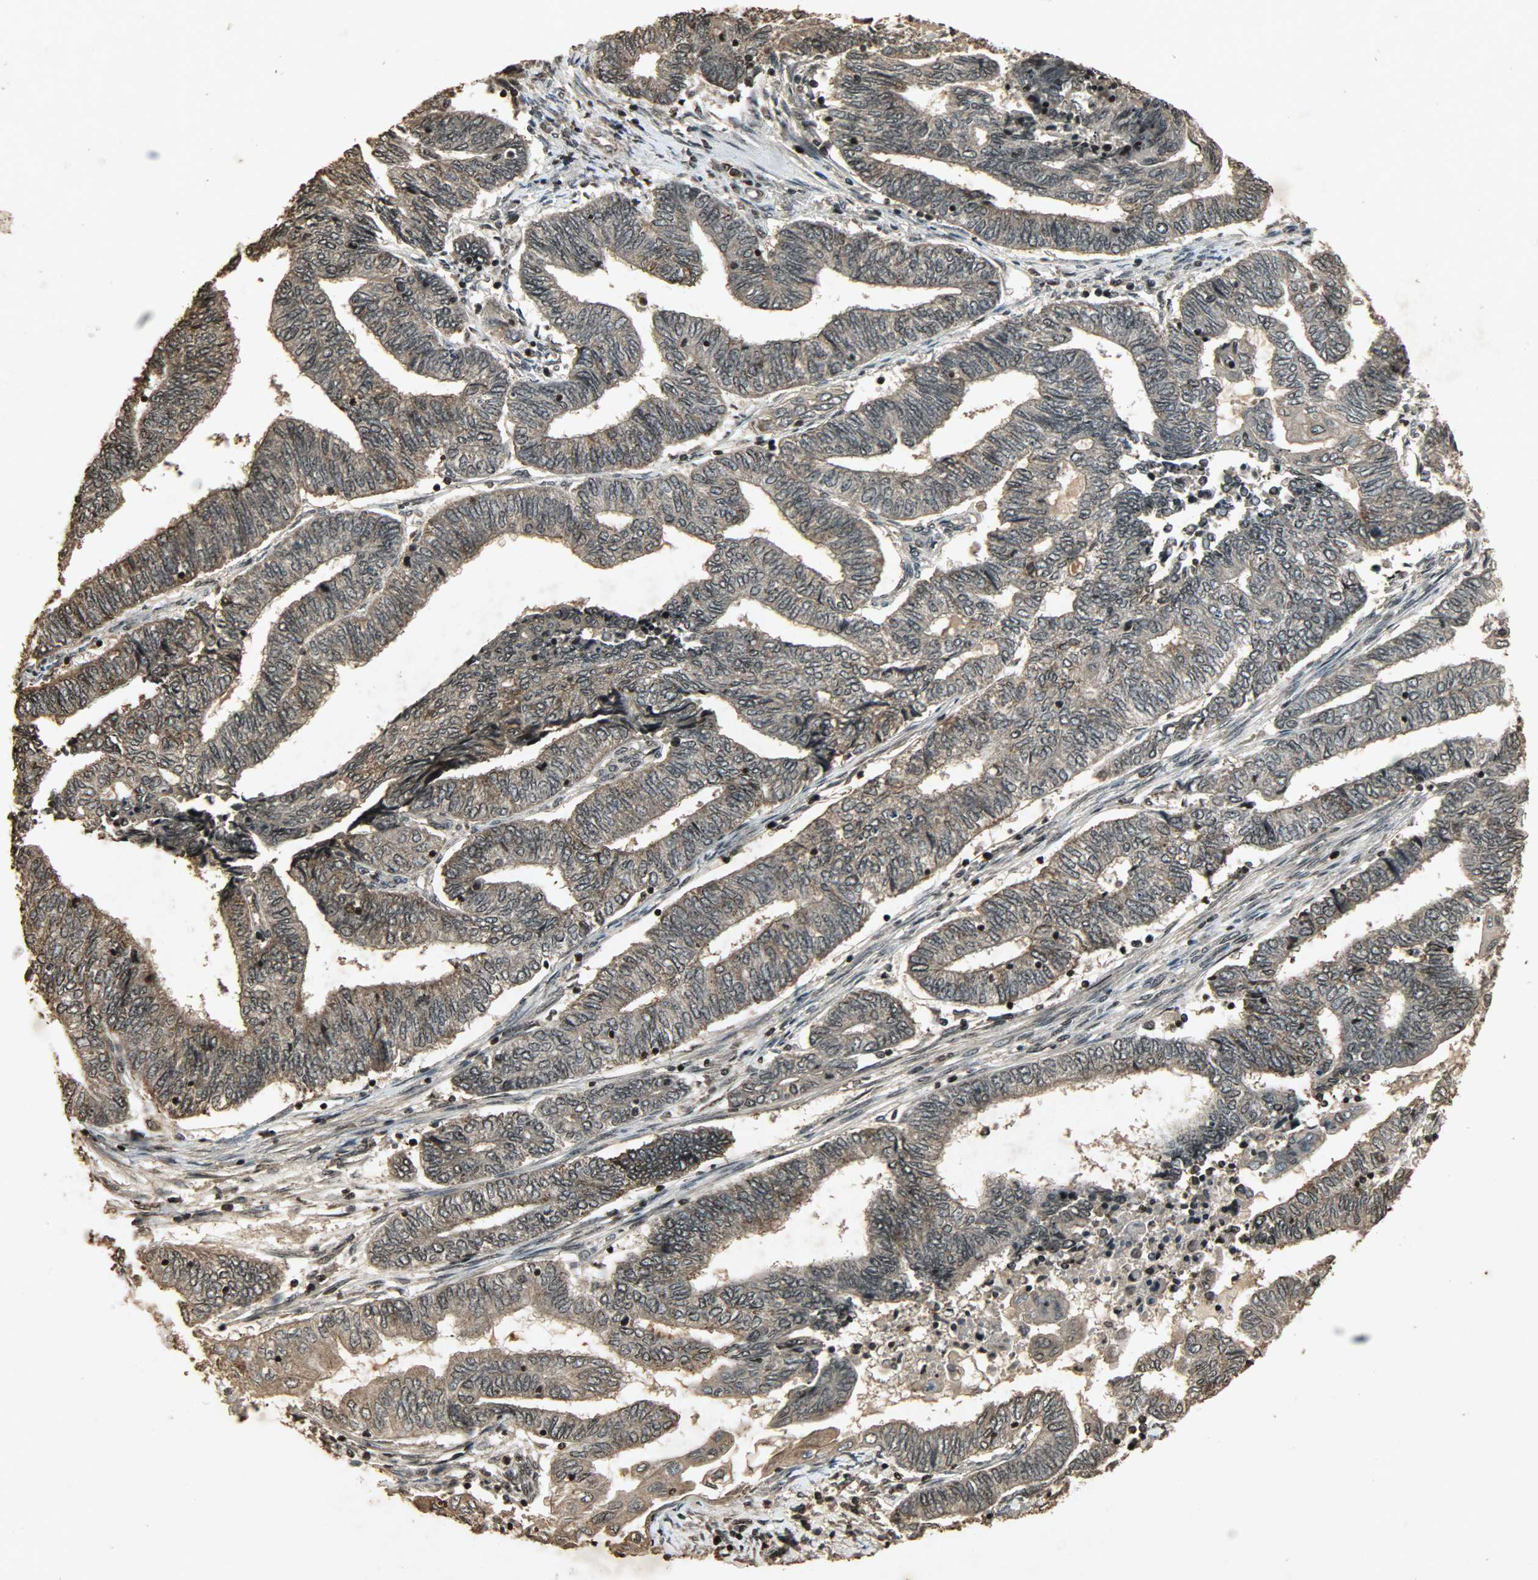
{"staining": {"intensity": "weak", "quantity": ">75%", "location": "cytoplasmic/membranous,nuclear"}, "tissue": "endometrial cancer", "cell_type": "Tumor cells", "image_type": "cancer", "snomed": [{"axis": "morphology", "description": "Adenocarcinoma, NOS"}, {"axis": "topography", "description": "Uterus"}, {"axis": "topography", "description": "Endometrium"}], "caption": "Endometrial adenocarcinoma tissue demonstrates weak cytoplasmic/membranous and nuclear staining in about >75% of tumor cells Immunohistochemistry (ihc) stains the protein in brown and the nuclei are stained blue.", "gene": "PPP3R1", "patient": {"sex": "female", "age": 70}}